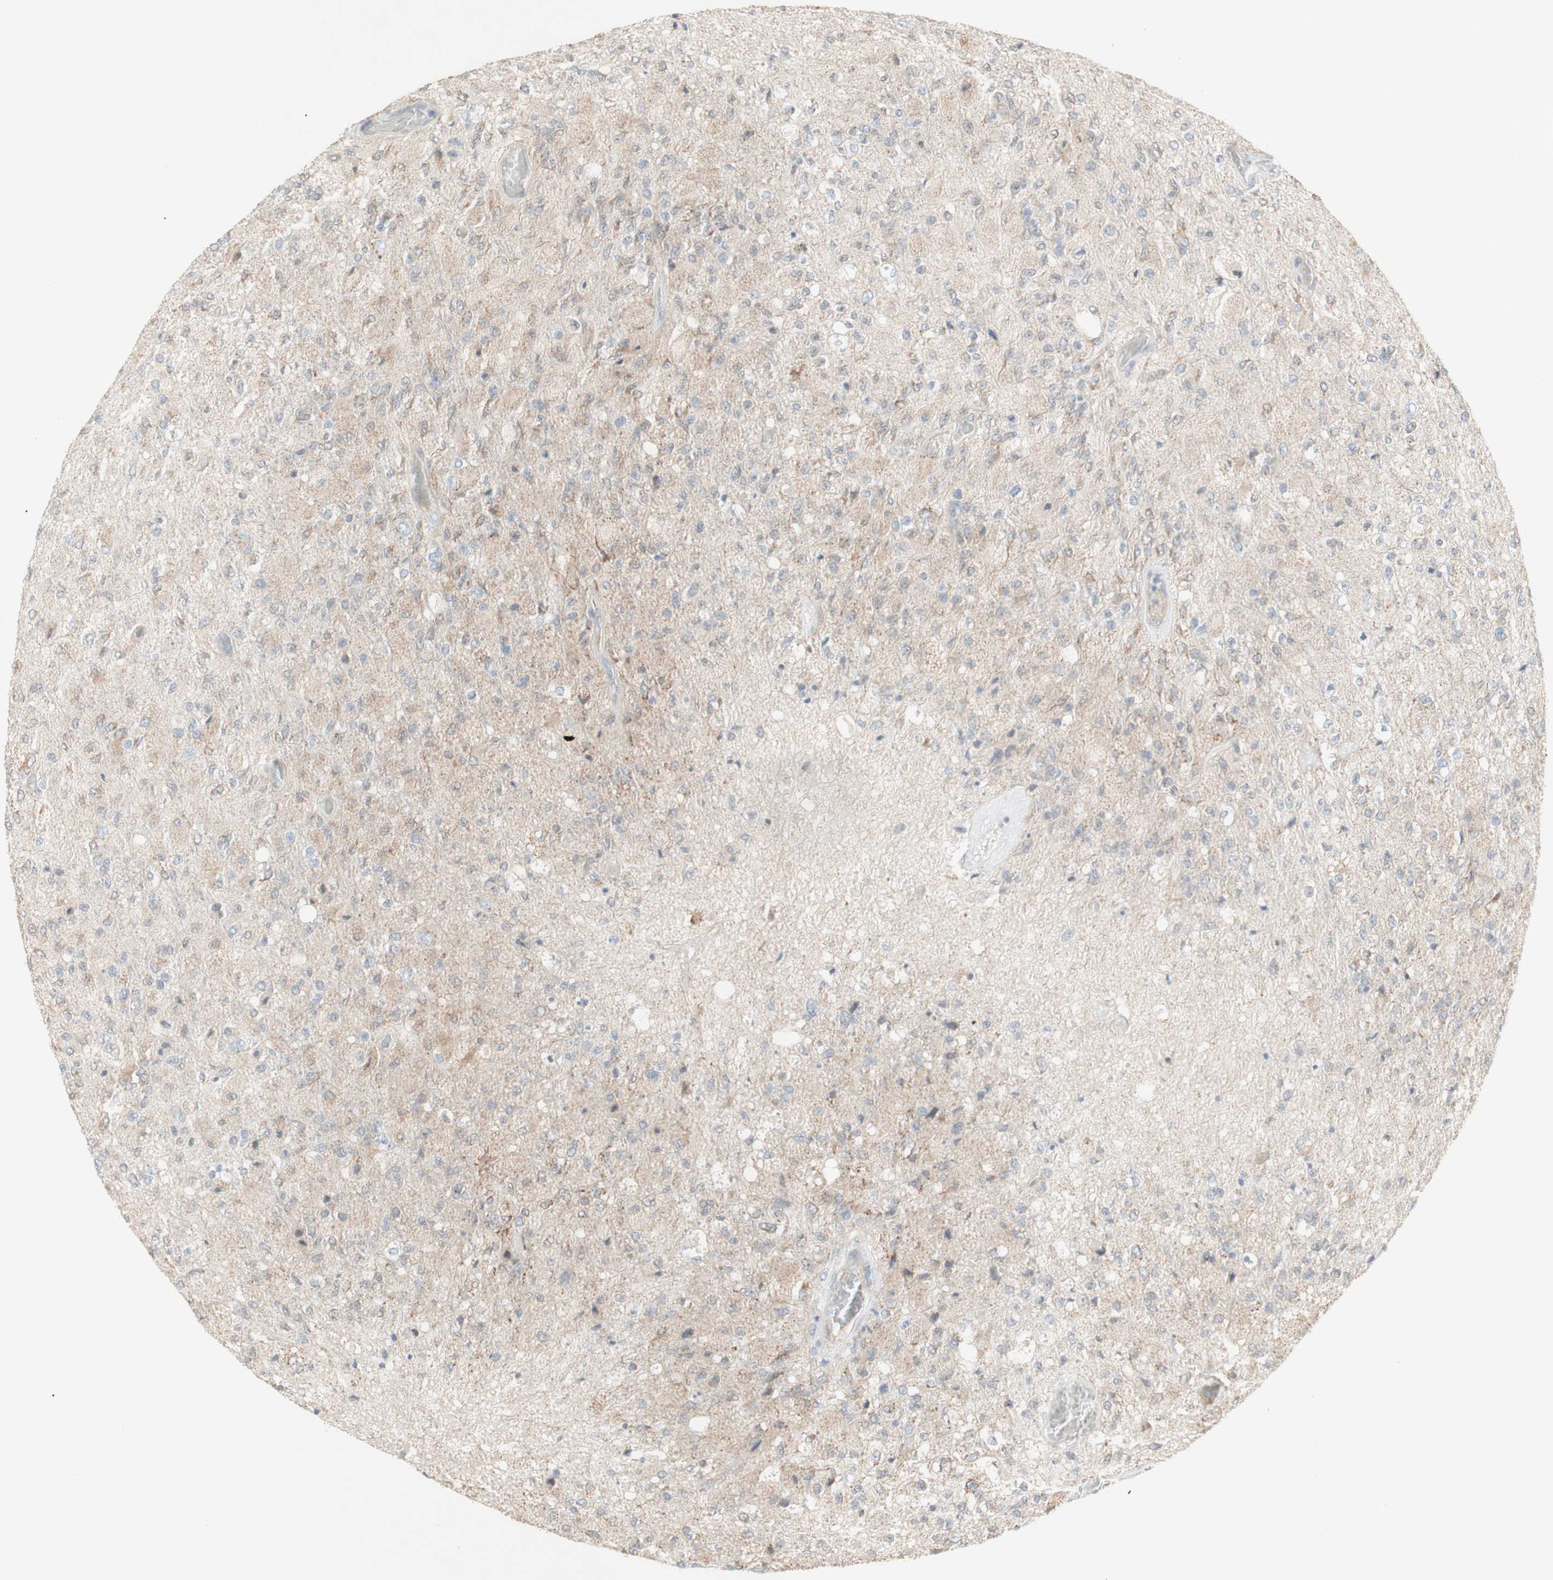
{"staining": {"intensity": "weak", "quantity": ">75%", "location": "cytoplasmic/membranous"}, "tissue": "glioma", "cell_type": "Tumor cells", "image_type": "cancer", "snomed": [{"axis": "morphology", "description": "Normal tissue, NOS"}, {"axis": "morphology", "description": "Glioma, malignant, High grade"}, {"axis": "topography", "description": "Cerebral cortex"}], "caption": "Human glioma stained for a protein (brown) exhibits weak cytoplasmic/membranous positive expression in approximately >75% of tumor cells.", "gene": "CNN3", "patient": {"sex": "male", "age": 77}}